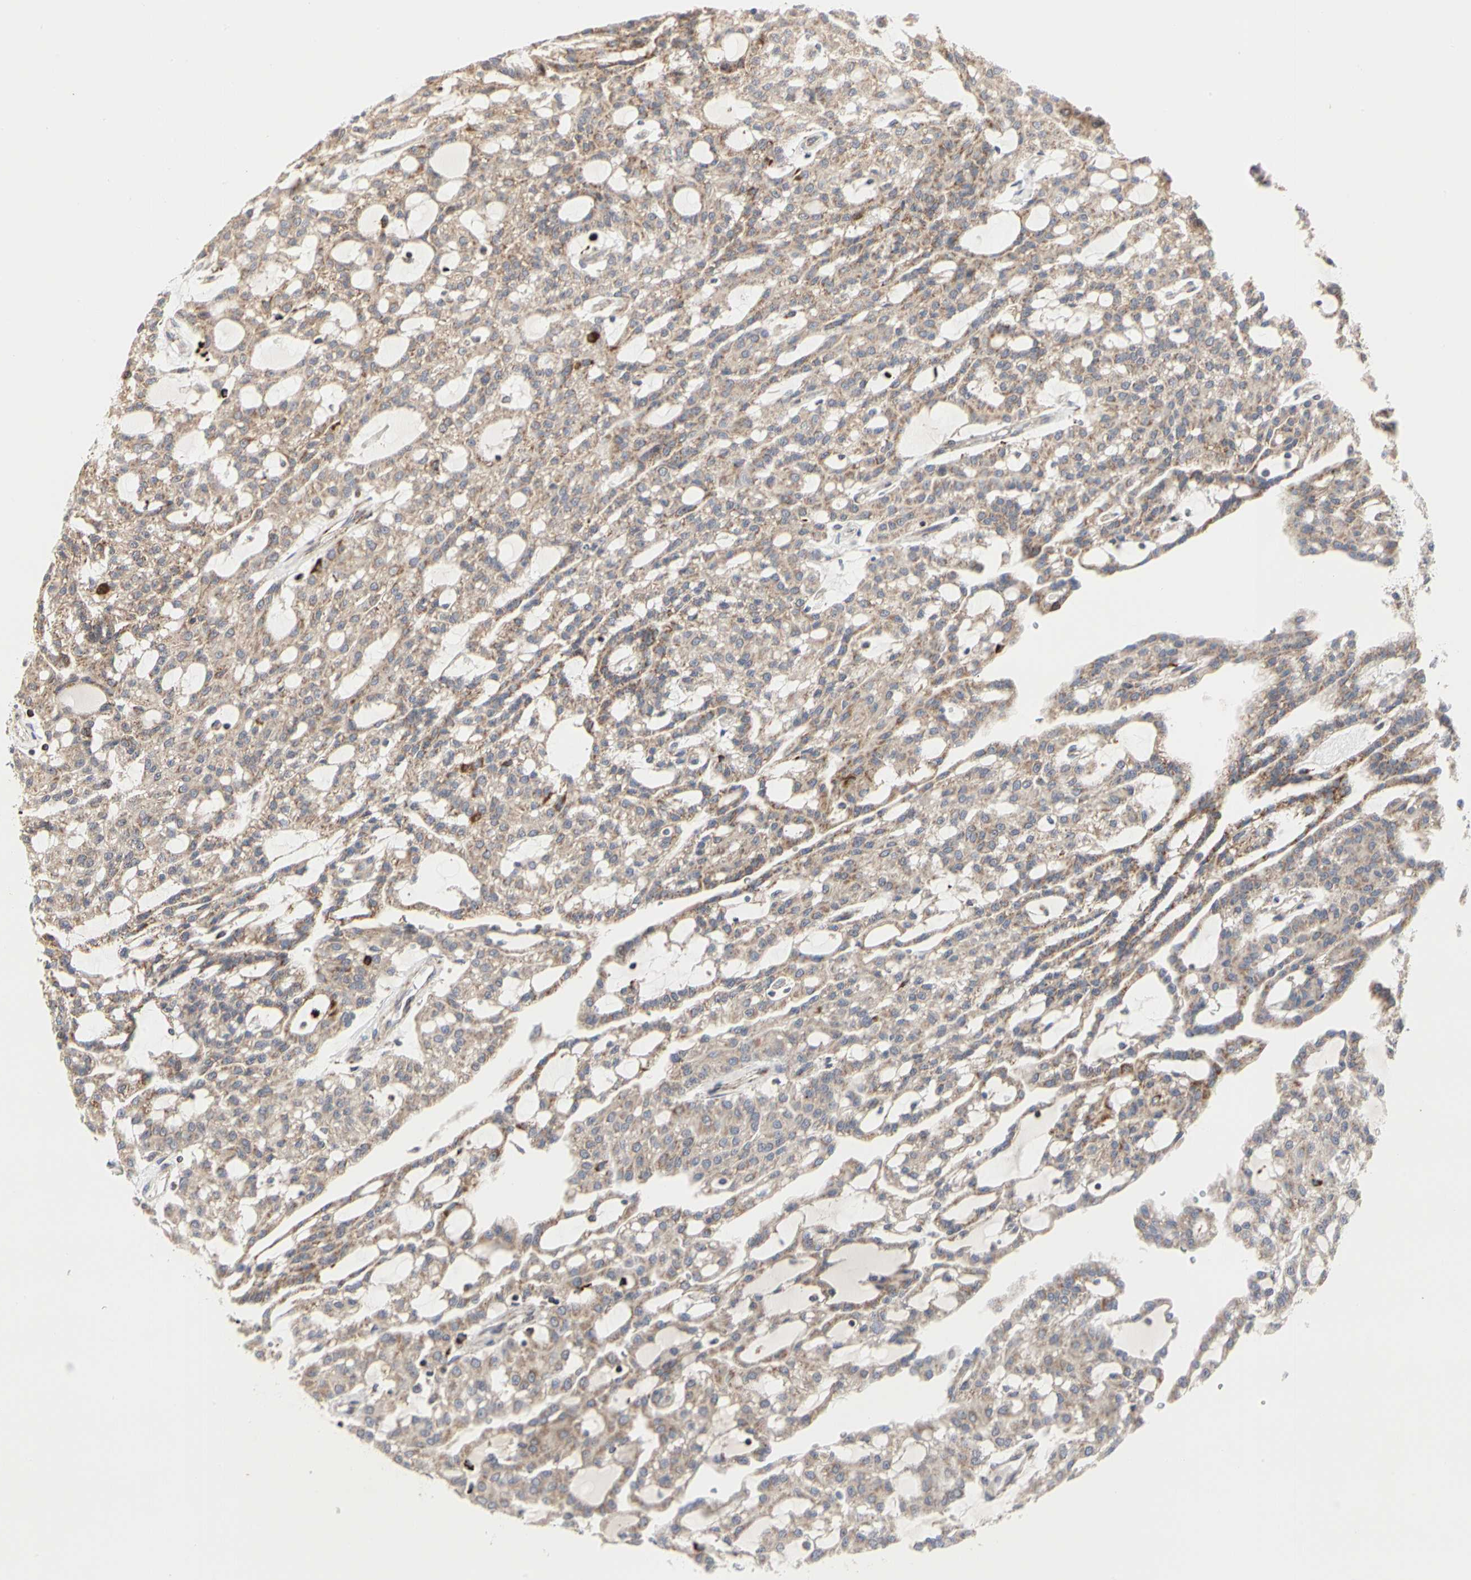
{"staining": {"intensity": "weak", "quantity": ">75%", "location": "cytoplasmic/membranous"}, "tissue": "renal cancer", "cell_type": "Tumor cells", "image_type": "cancer", "snomed": [{"axis": "morphology", "description": "Adenocarcinoma, NOS"}, {"axis": "topography", "description": "Kidney"}], "caption": "A high-resolution micrograph shows immunohistochemistry (IHC) staining of renal adenocarcinoma, which reveals weak cytoplasmic/membranous expression in about >75% of tumor cells.", "gene": "TSKU", "patient": {"sex": "male", "age": 63}}